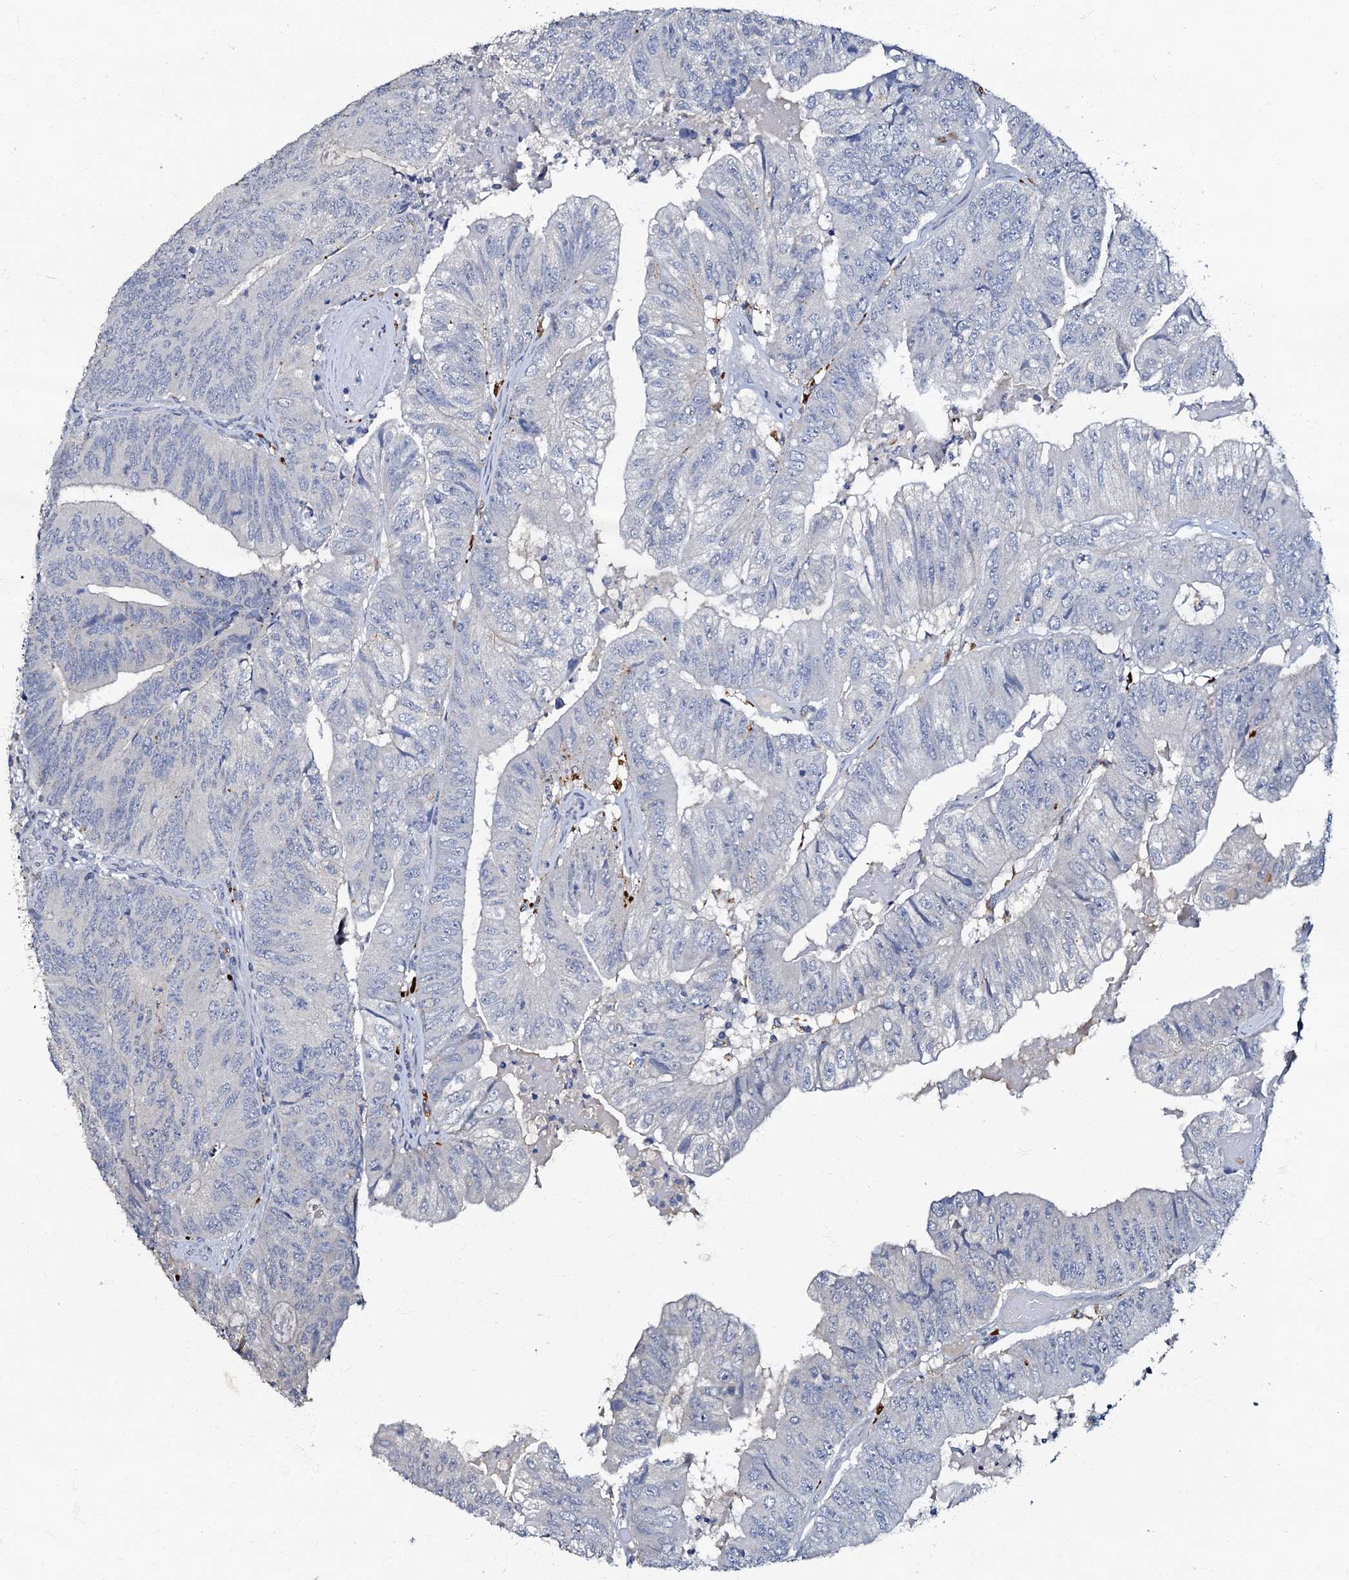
{"staining": {"intensity": "negative", "quantity": "none", "location": "none"}, "tissue": "colorectal cancer", "cell_type": "Tumor cells", "image_type": "cancer", "snomed": [{"axis": "morphology", "description": "Adenocarcinoma, NOS"}, {"axis": "topography", "description": "Colon"}], "caption": "A histopathology image of human adenocarcinoma (colorectal) is negative for staining in tumor cells.", "gene": "OLAH", "patient": {"sex": "female", "age": 67}}